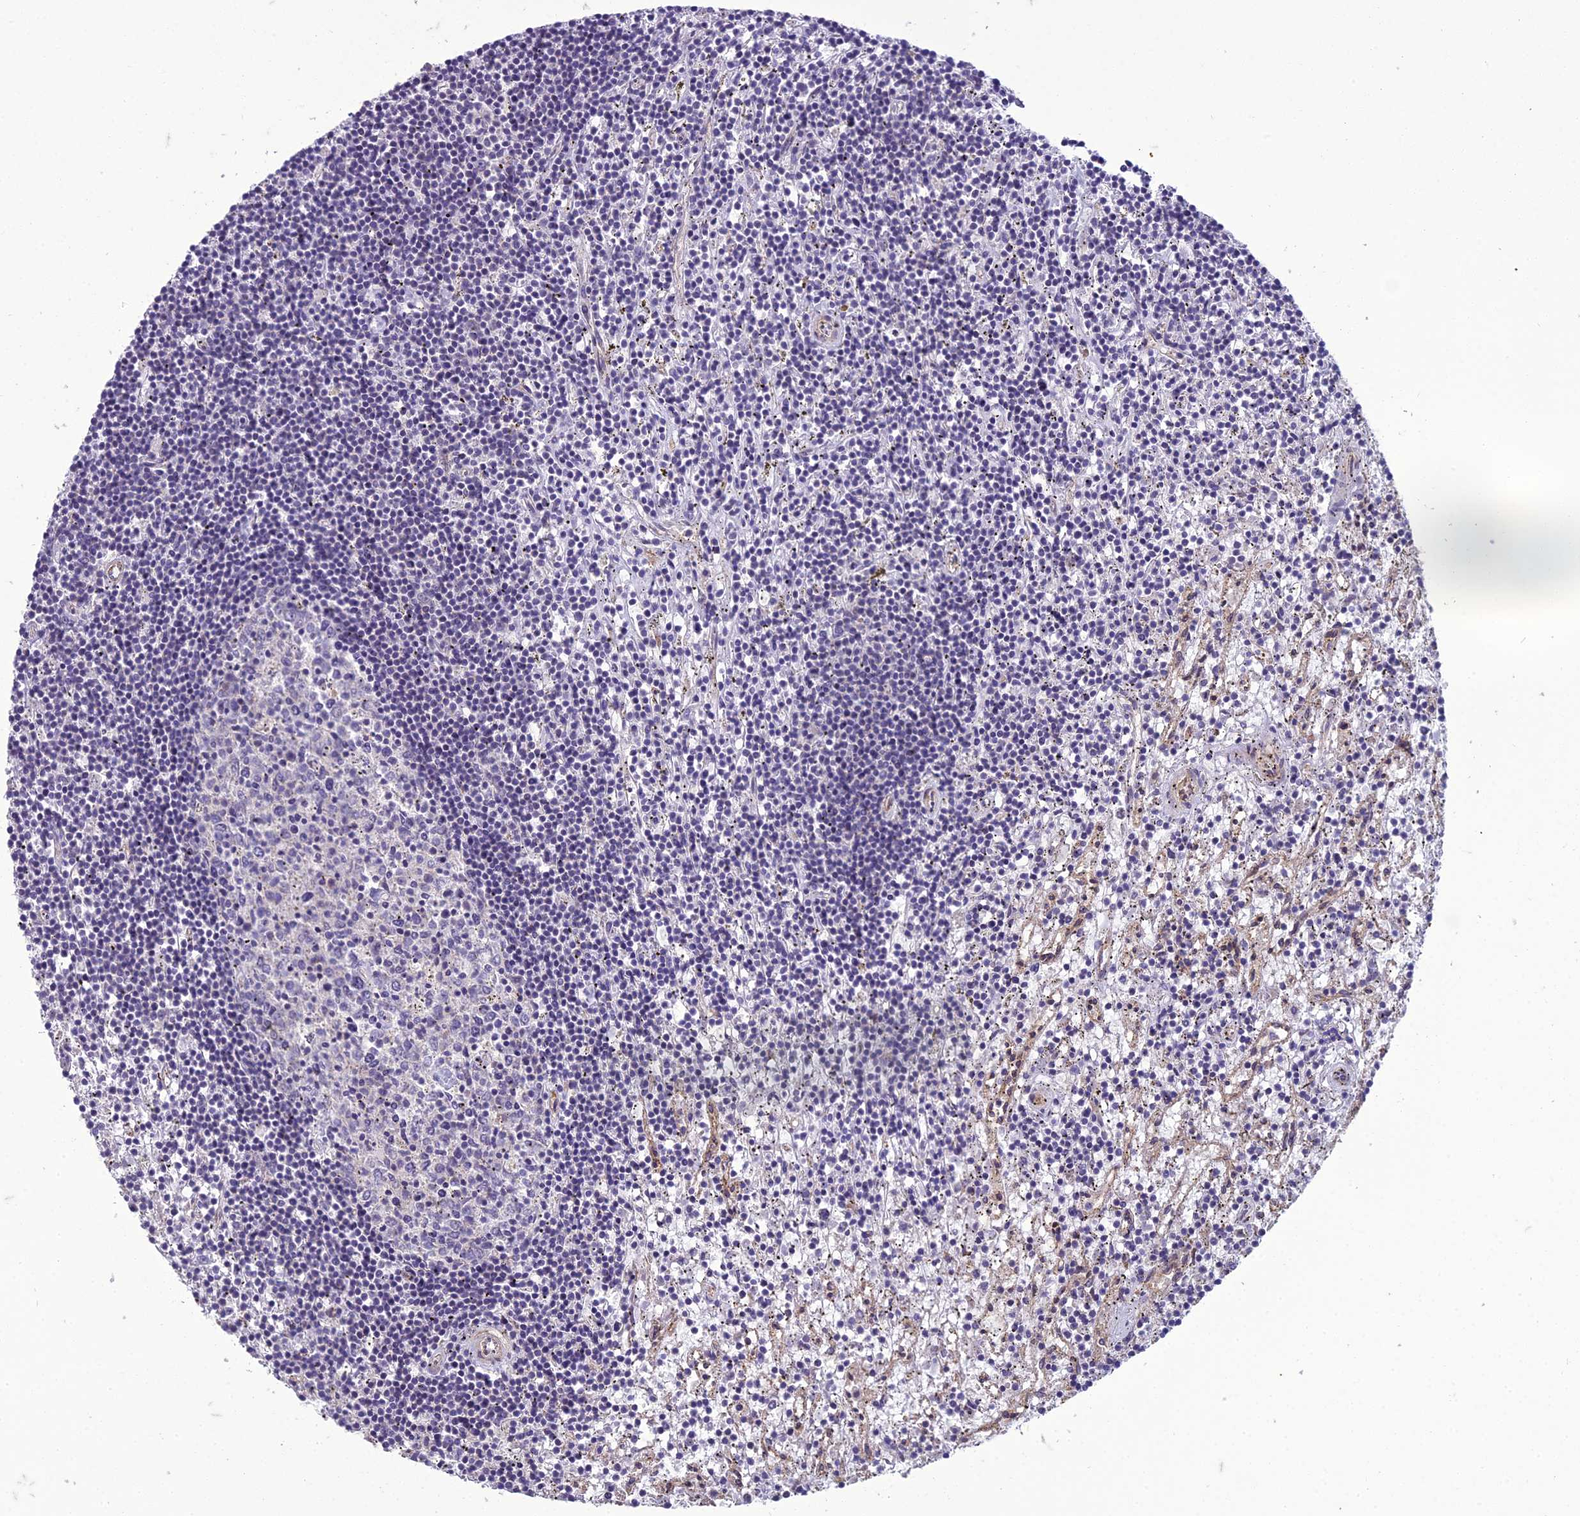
{"staining": {"intensity": "negative", "quantity": "none", "location": "none"}, "tissue": "lymphoma", "cell_type": "Tumor cells", "image_type": "cancer", "snomed": [{"axis": "morphology", "description": "Malignant lymphoma, non-Hodgkin's type, Low grade"}, {"axis": "topography", "description": "Spleen"}], "caption": "This is an immunohistochemistry photomicrograph of low-grade malignant lymphoma, non-Hodgkin's type. There is no expression in tumor cells.", "gene": "DUS2", "patient": {"sex": "male", "age": 76}}